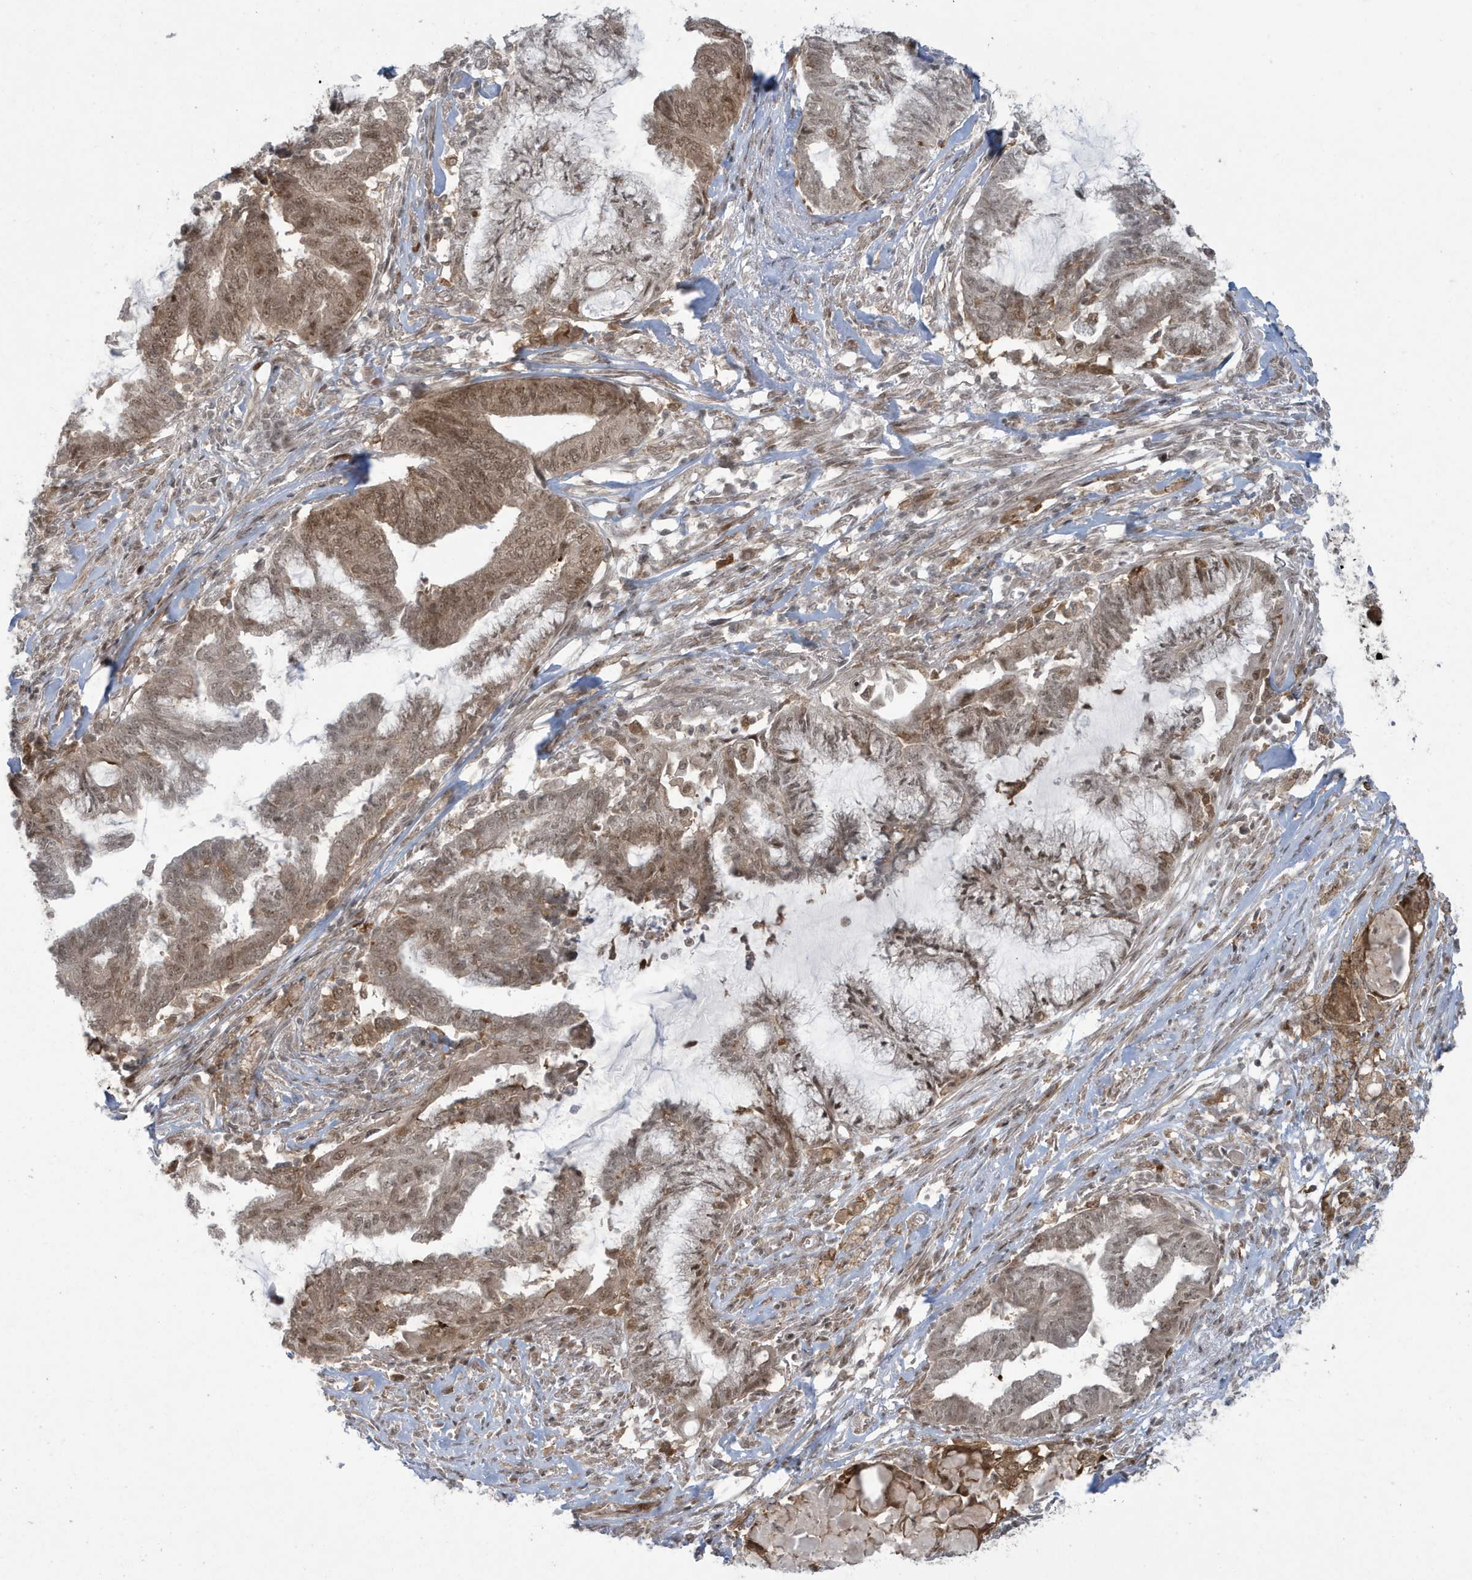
{"staining": {"intensity": "moderate", "quantity": ">75%", "location": "cytoplasmic/membranous,nuclear"}, "tissue": "endometrial cancer", "cell_type": "Tumor cells", "image_type": "cancer", "snomed": [{"axis": "morphology", "description": "Adenocarcinoma, NOS"}, {"axis": "topography", "description": "Endometrium"}], "caption": "Endometrial cancer (adenocarcinoma) was stained to show a protein in brown. There is medium levels of moderate cytoplasmic/membranous and nuclear staining in about >75% of tumor cells. (Brightfield microscopy of DAB IHC at high magnification).", "gene": "C1orf52", "patient": {"sex": "female", "age": 86}}